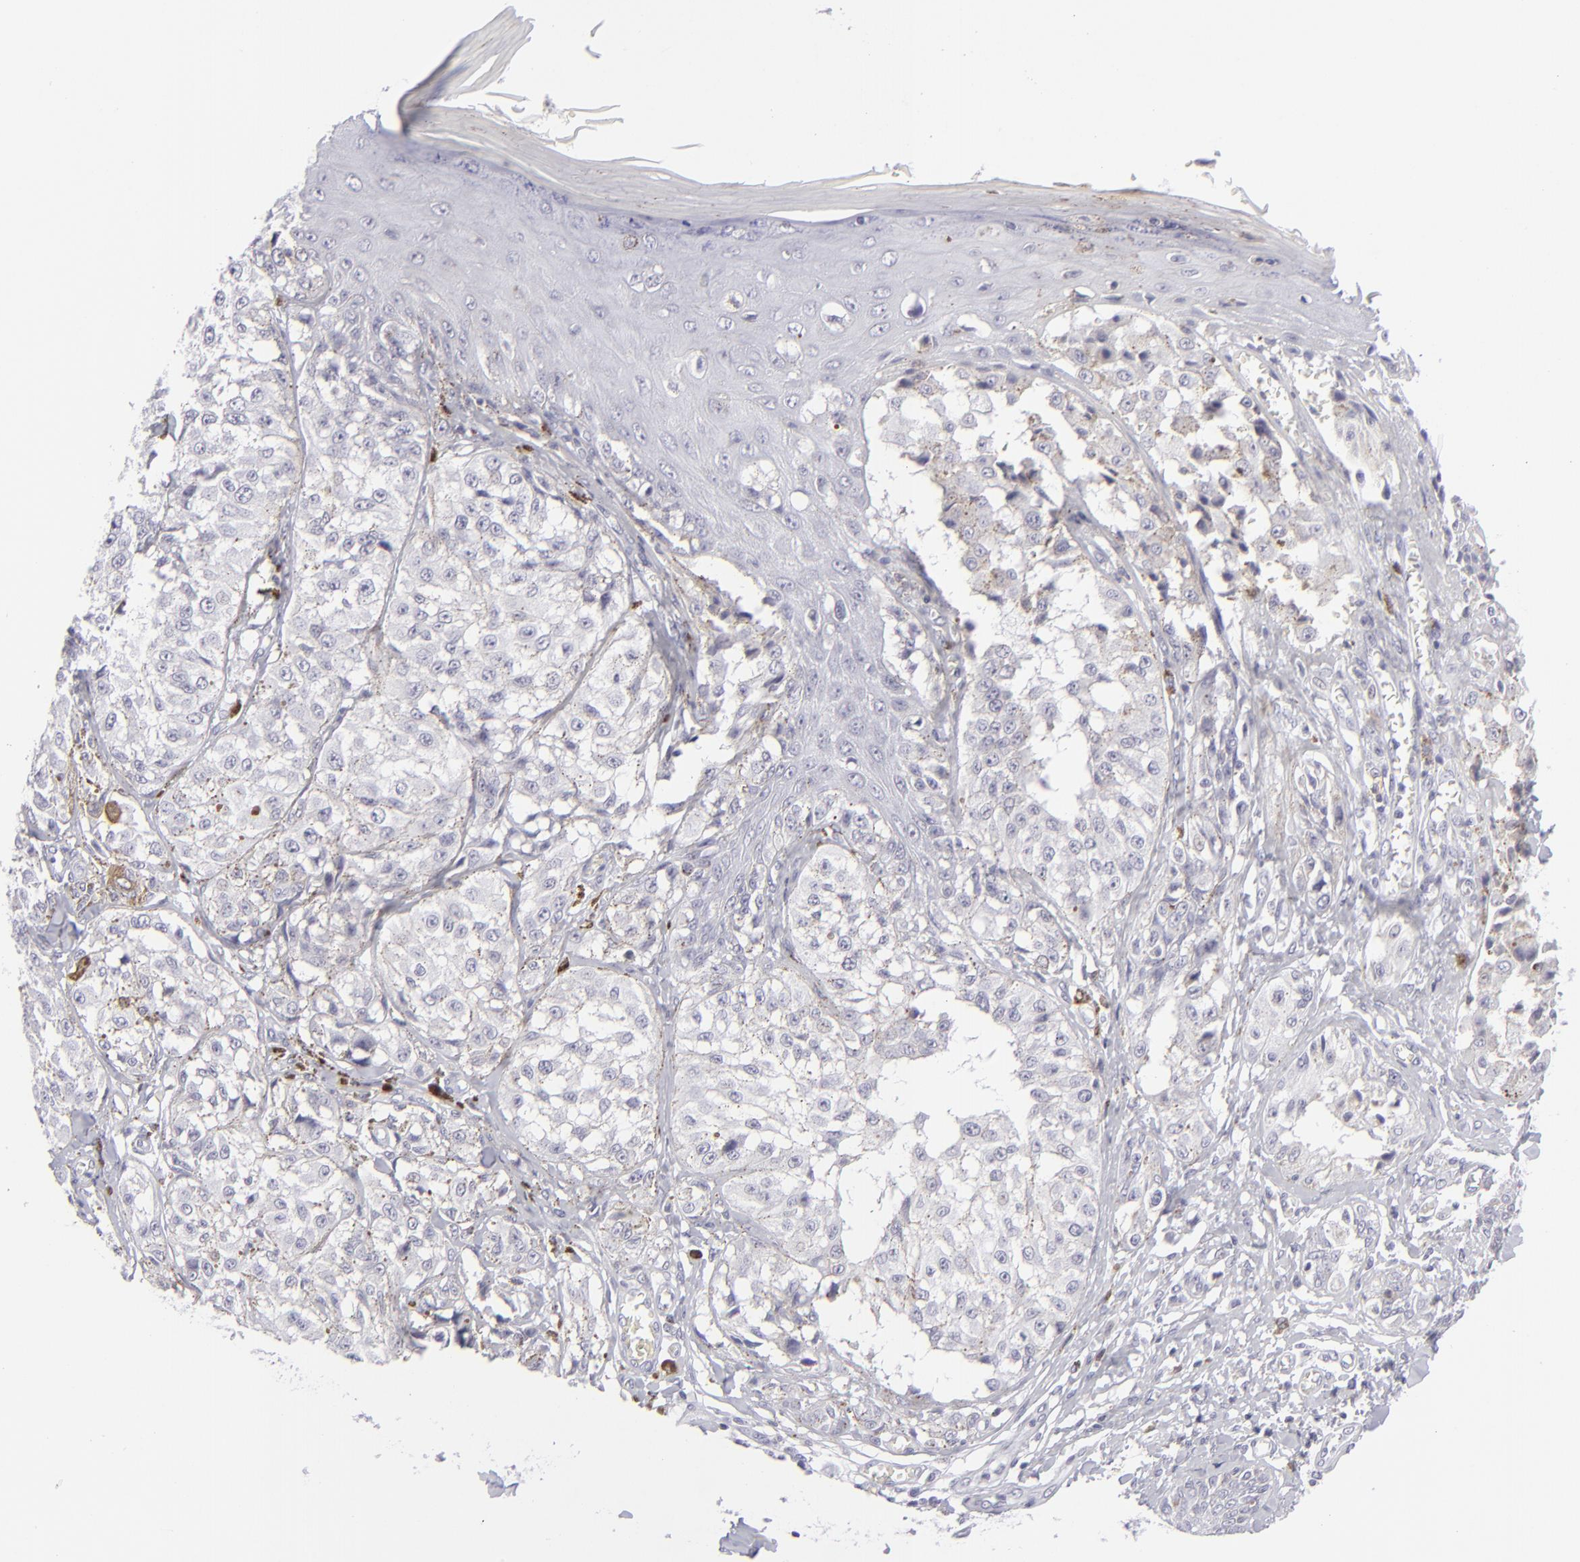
{"staining": {"intensity": "negative", "quantity": "none", "location": "none"}, "tissue": "melanoma", "cell_type": "Tumor cells", "image_type": "cancer", "snomed": [{"axis": "morphology", "description": "Malignant melanoma, NOS"}, {"axis": "topography", "description": "Skin"}], "caption": "High magnification brightfield microscopy of malignant melanoma stained with DAB (3,3'-diaminobenzidine) (brown) and counterstained with hematoxylin (blue): tumor cells show no significant staining. (DAB (3,3'-diaminobenzidine) IHC visualized using brightfield microscopy, high magnification).", "gene": "CD7", "patient": {"sex": "female", "age": 82}}